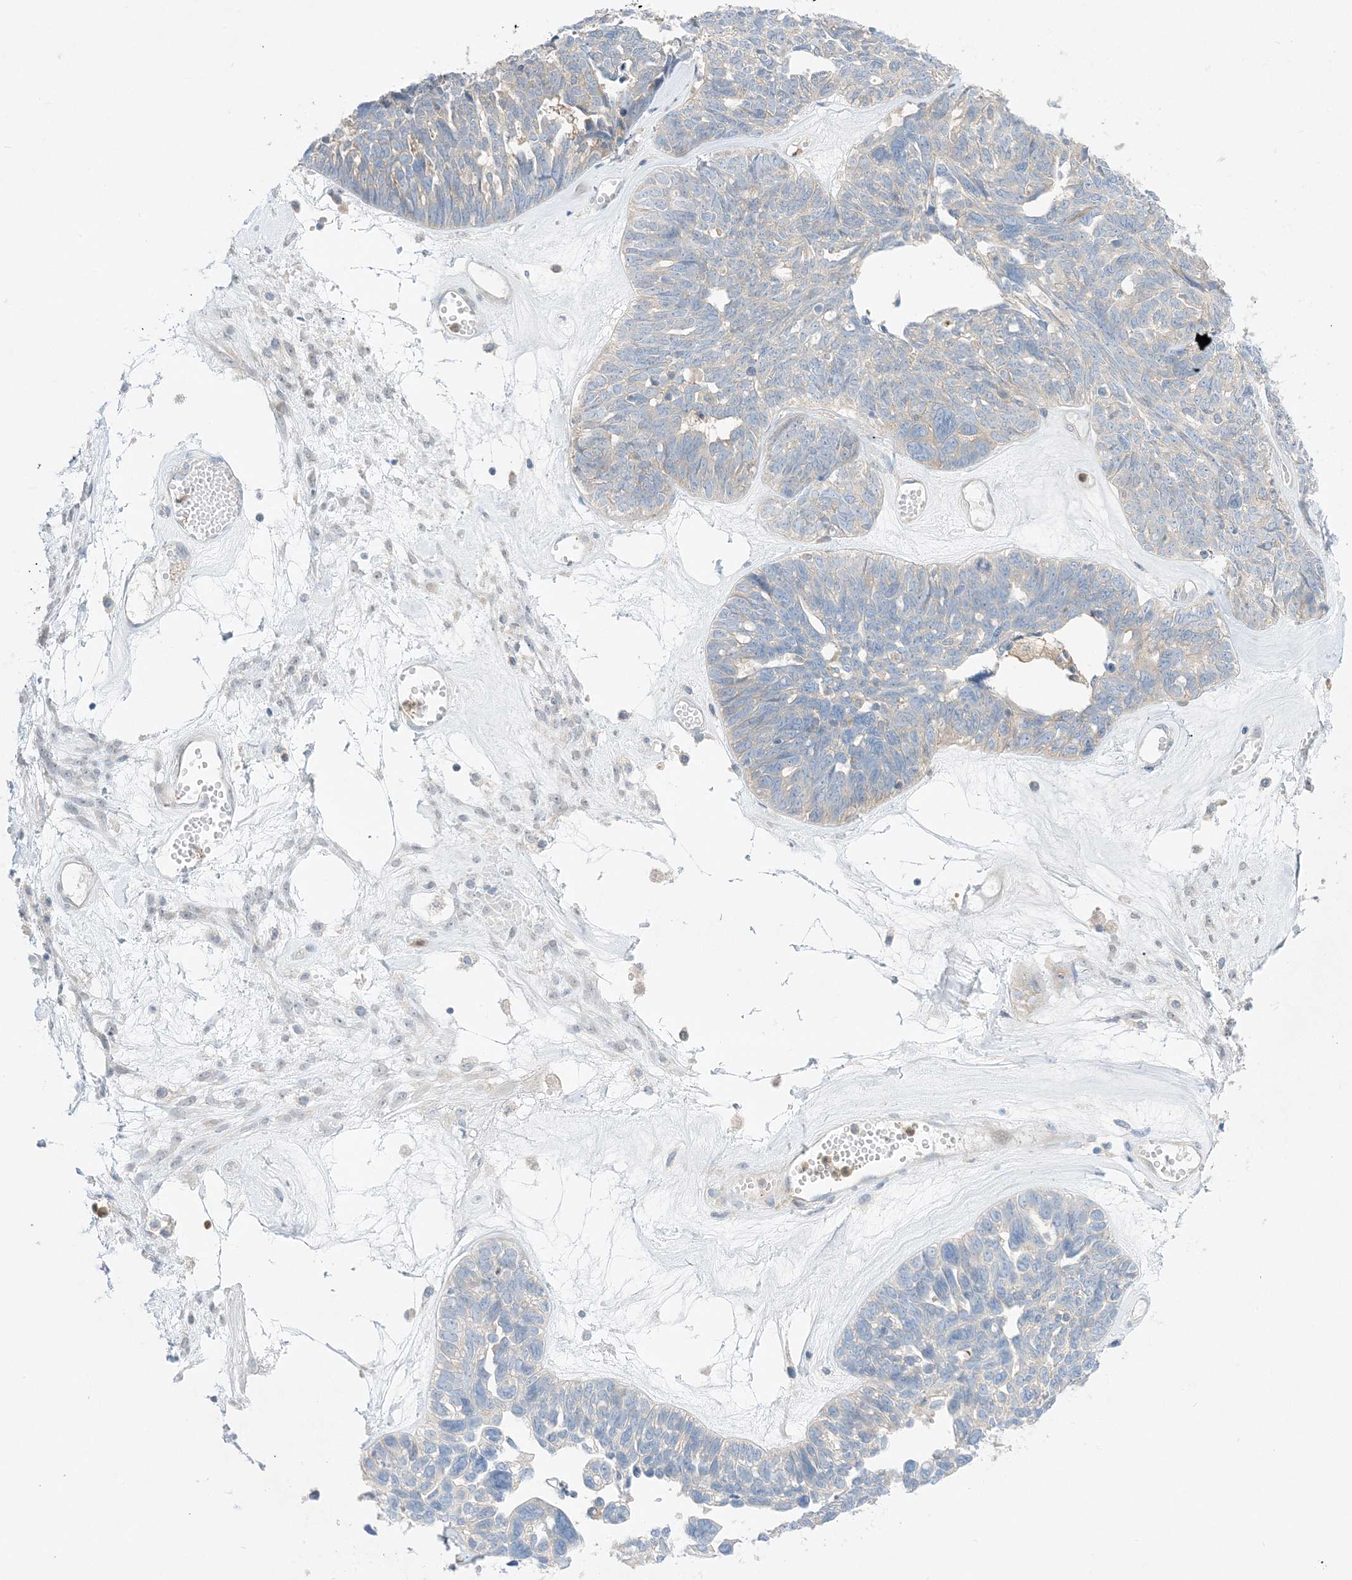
{"staining": {"intensity": "negative", "quantity": "none", "location": "none"}, "tissue": "ovarian cancer", "cell_type": "Tumor cells", "image_type": "cancer", "snomed": [{"axis": "morphology", "description": "Cystadenocarcinoma, serous, NOS"}, {"axis": "topography", "description": "Ovary"}], "caption": "Tumor cells show no significant positivity in serous cystadenocarcinoma (ovarian).", "gene": "KIFBP", "patient": {"sex": "female", "age": 79}}